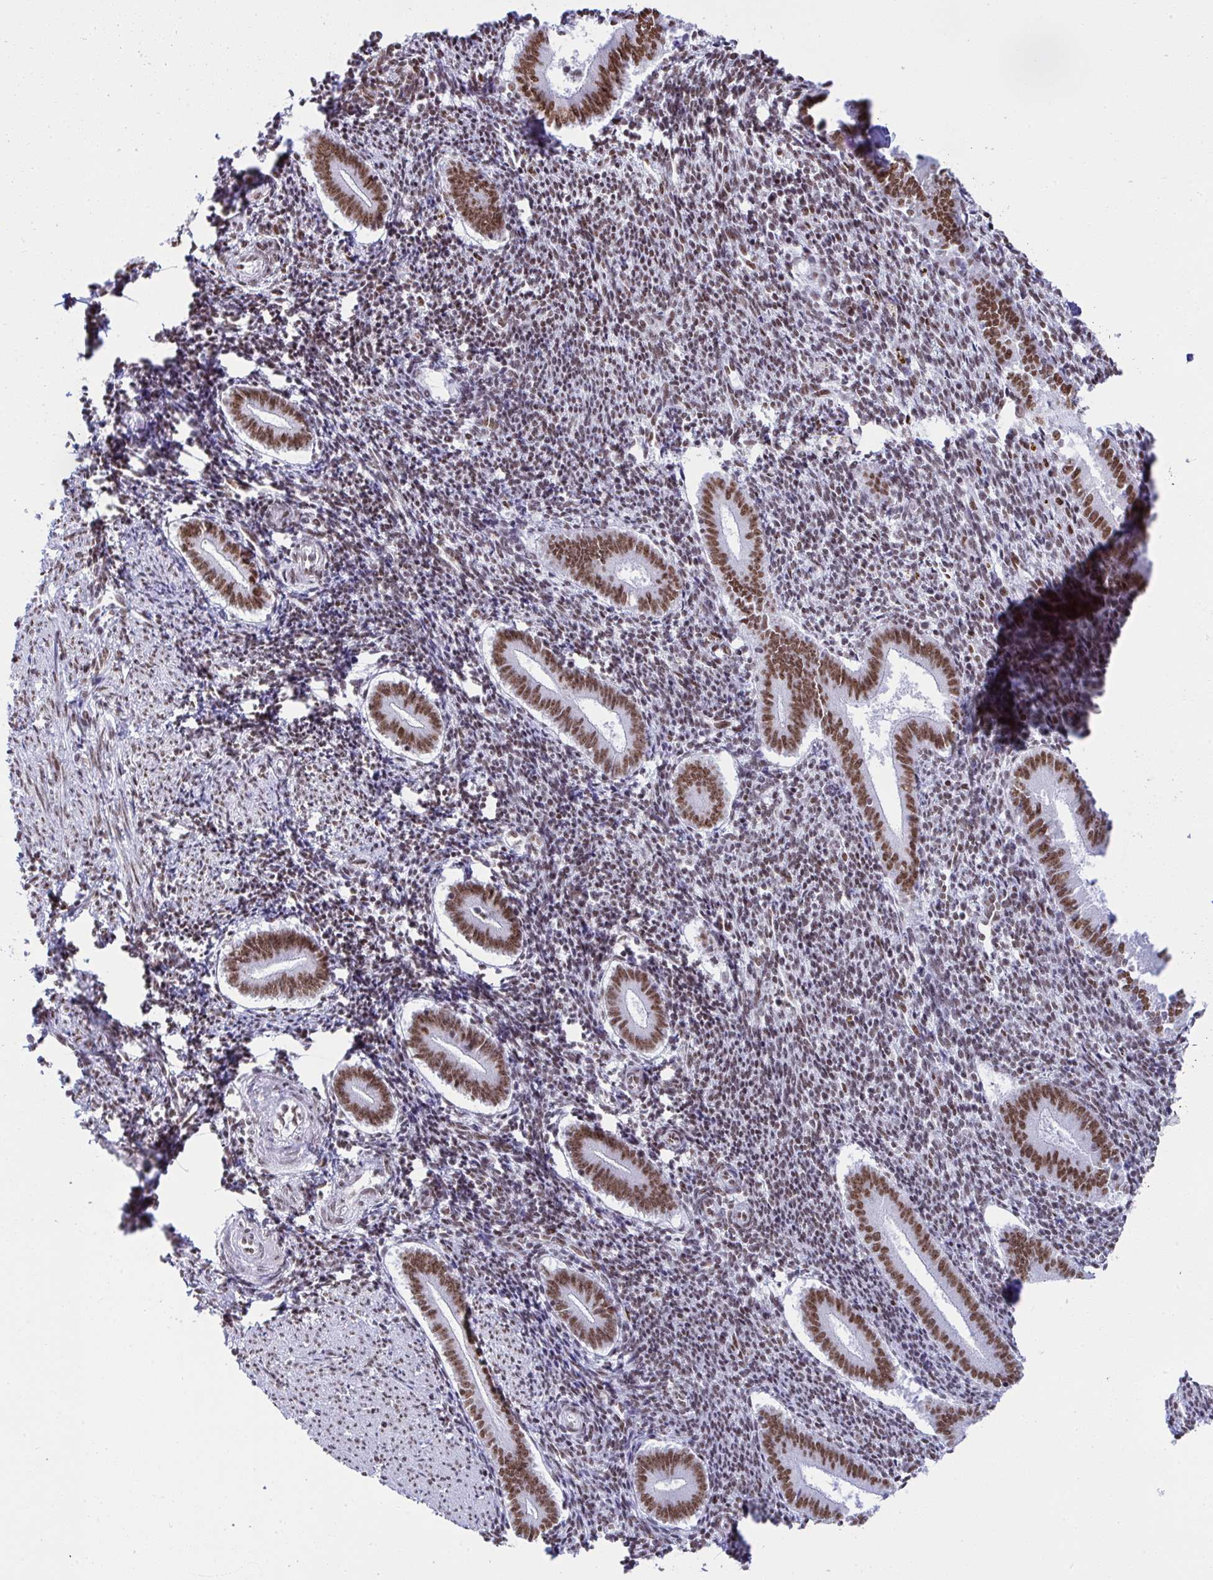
{"staining": {"intensity": "moderate", "quantity": "<25%", "location": "nuclear"}, "tissue": "endometrium", "cell_type": "Cells in endometrial stroma", "image_type": "normal", "snomed": [{"axis": "morphology", "description": "Normal tissue, NOS"}, {"axis": "topography", "description": "Endometrium"}], "caption": "Immunohistochemical staining of benign endometrium displays moderate nuclear protein positivity in approximately <25% of cells in endometrial stroma.", "gene": "DDX52", "patient": {"sex": "female", "age": 25}}